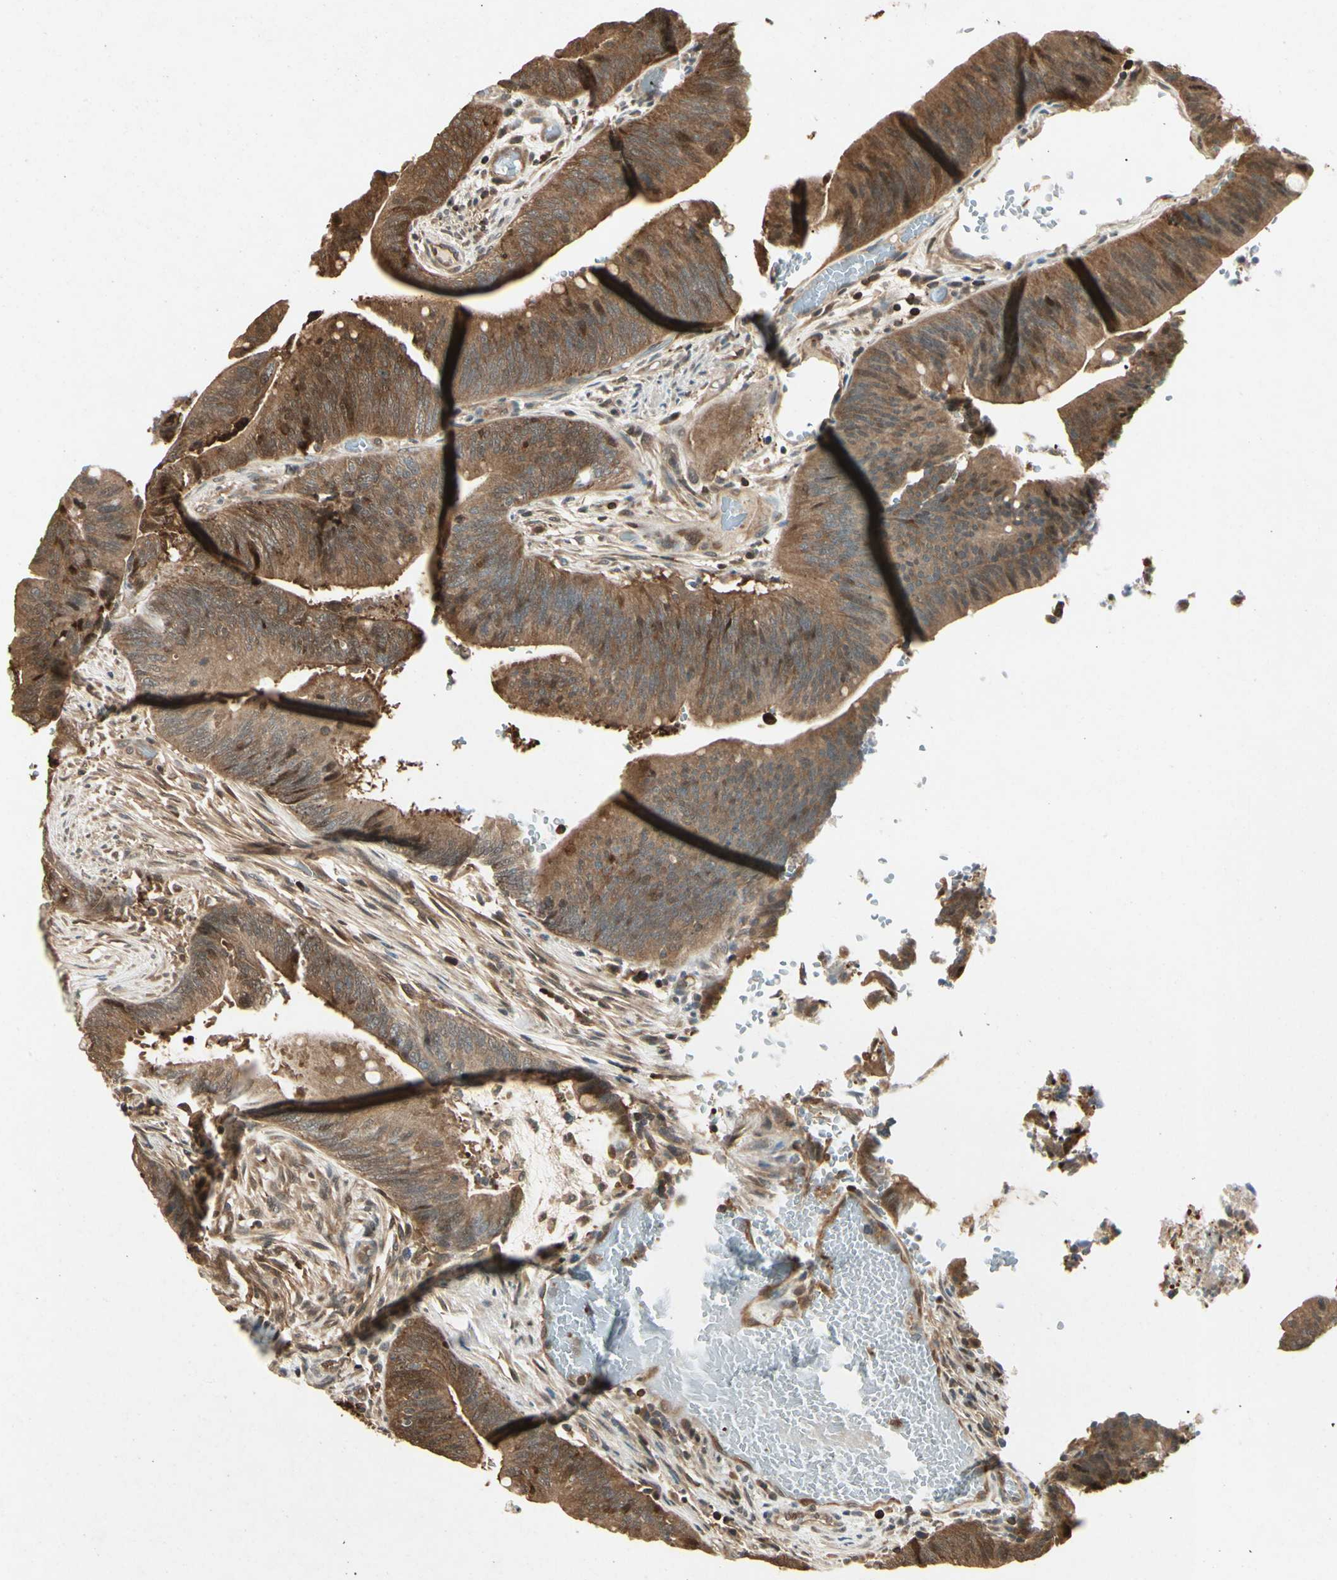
{"staining": {"intensity": "moderate", "quantity": ">75%", "location": "cytoplasmic/membranous,nuclear"}, "tissue": "colorectal cancer", "cell_type": "Tumor cells", "image_type": "cancer", "snomed": [{"axis": "morphology", "description": "Adenocarcinoma, NOS"}, {"axis": "topography", "description": "Rectum"}], "caption": "Immunohistochemical staining of human colorectal adenocarcinoma demonstrates medium levels of moderate cytoplasmic/membranous and nuclear positivity in about >75% of tumor cells. (brown staining indicates protein expression, while blue staining denotes nuclei).", "gene": "YWHAQ", "patient": {"sex": "female", "age": 66}}